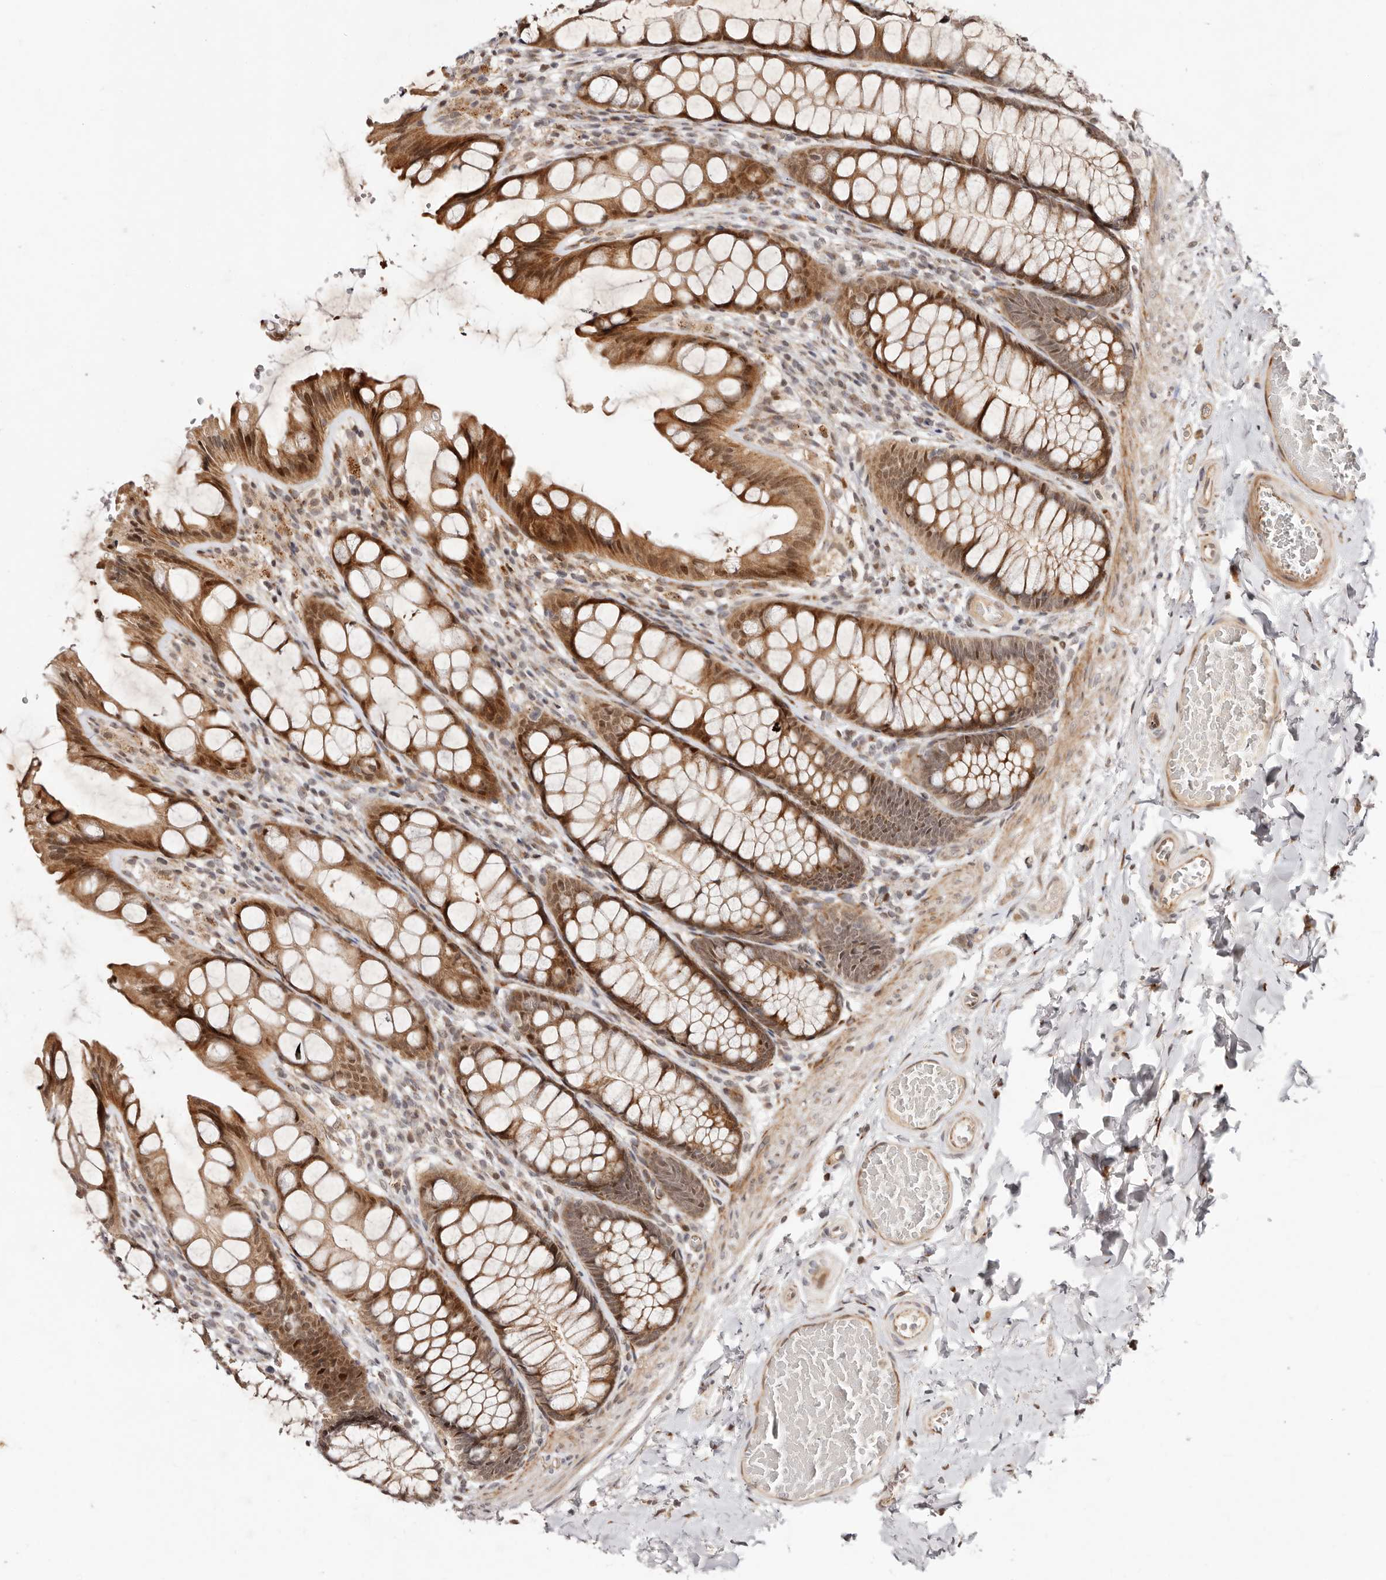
{"staining": {"intensity": "moderate", "quantity": ">75%", "location": "cytoplasmic/membranous"}, "tissue": "colon", "cell_type": "Endothelial cells", "image_type": "normal", "snomed": [{"axis": "morphology", "description": "Normal tissue, NOS"}, {"axis": "topography", "description": "Colon"}], "caption": "Protein analysis of unremarkable colon exhibits moderate cytoplasmic/membranous positivity in about >75% of endothelial cells.", "gene": "BCL2L15", "patient": {"sex": "male", "age": 47}}